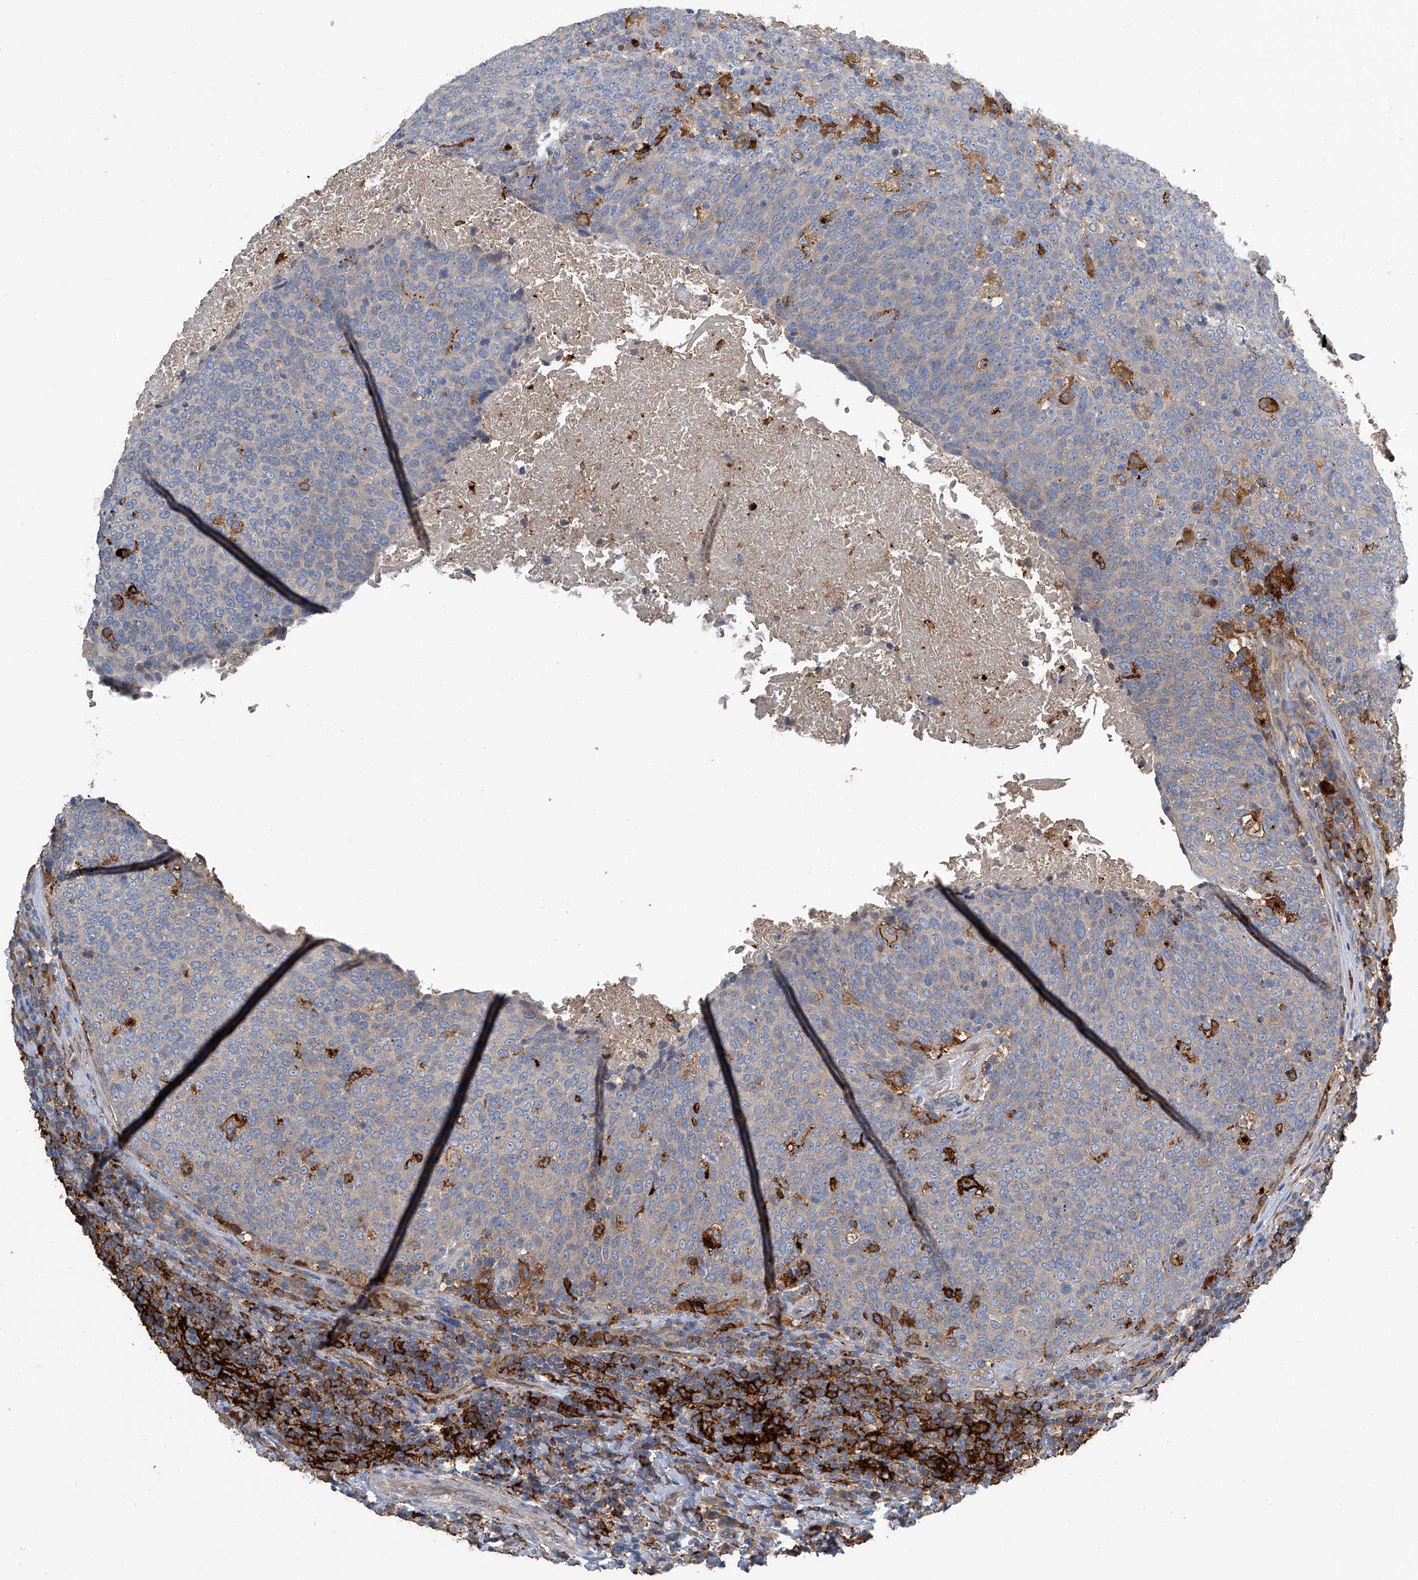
{"staining": {"intensity": "negative", "quantity": "none", "location": "none"}, "tissue": "head and neck cancer", "cell_type": "Tumor cells", "image_type": "cancer", "snomed": [{"axis": "morphology", "description": "Squamous cell carcinoma, NOS"}, {"axis": "morphology", "description": "Squamous cell carcinoma, metastatic, NOS"}, {"axis": "topography", "description": "Lymph node"}, {"axis": "topography", "description": "Head-Neck"}], "caption": "The micrograph reveals no staining of tumor cells in head and neck cancer. (DAB (3,3'-diaminobenzidine) IHC with hematoxylin counter stain).", "gene": "FAM167A", "patient": {"sex": "male", "age": 62}}